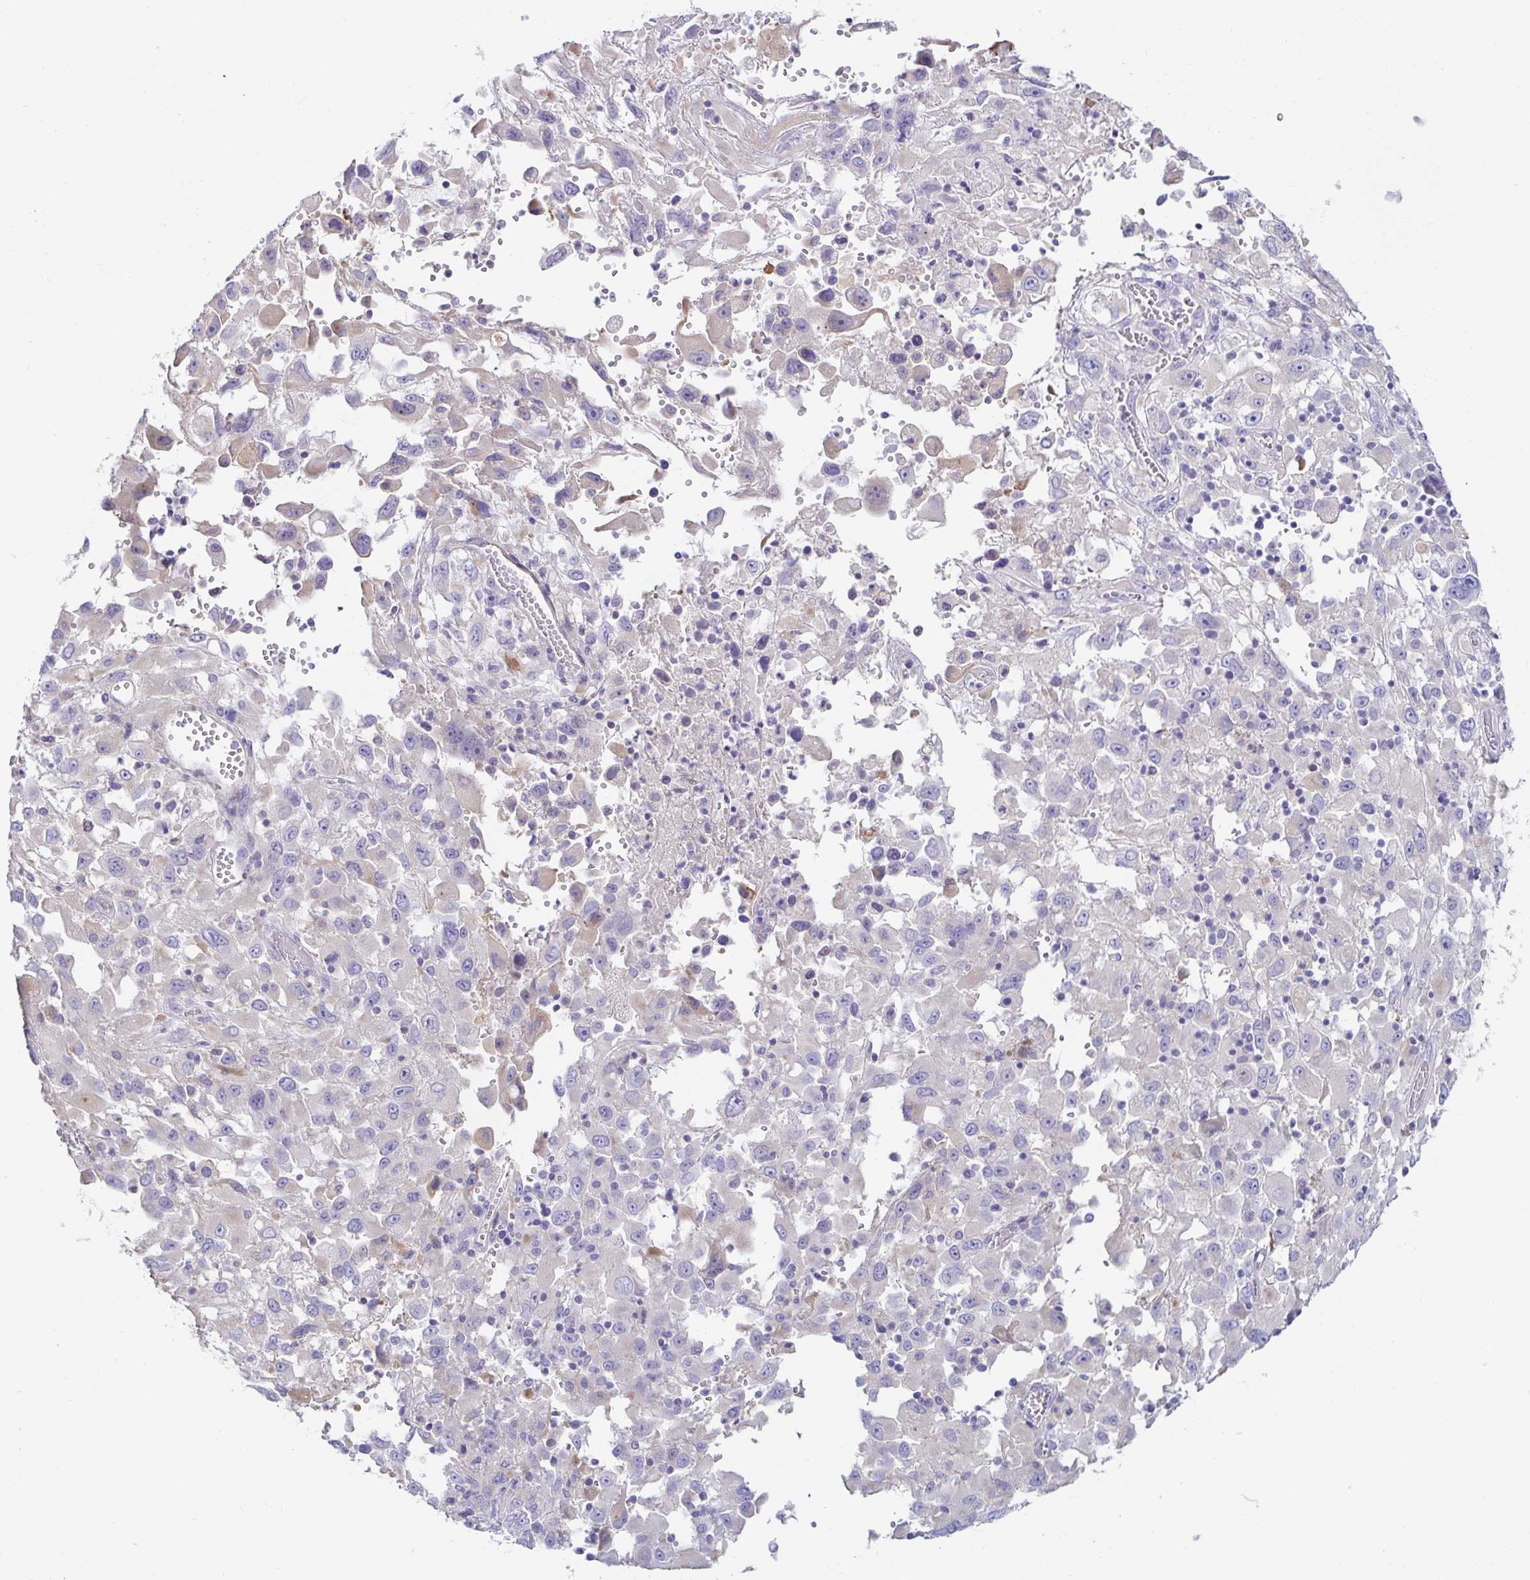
{"staining": {"intensity": "negative", "quantity": "none", "location": "none"}, "tissue": "melanoma", "cell_type": "Tumor cells", "image_type": "cancer", "snomed": [{"axis": "morphology", "description": "Malignant melanoma, Metastatic site"}, {"axis": "topography", "description": "Soft tissue"}], "caption": "IHC image of neoplastic tissue: human malignant melanoma (metastatic site) stained with DAB (3,3'-diaminobenzidine) displays no significant protein expression in tumor cells.", "gene": "C4orf17", "patient": {"sex": "male", "age": 50}}